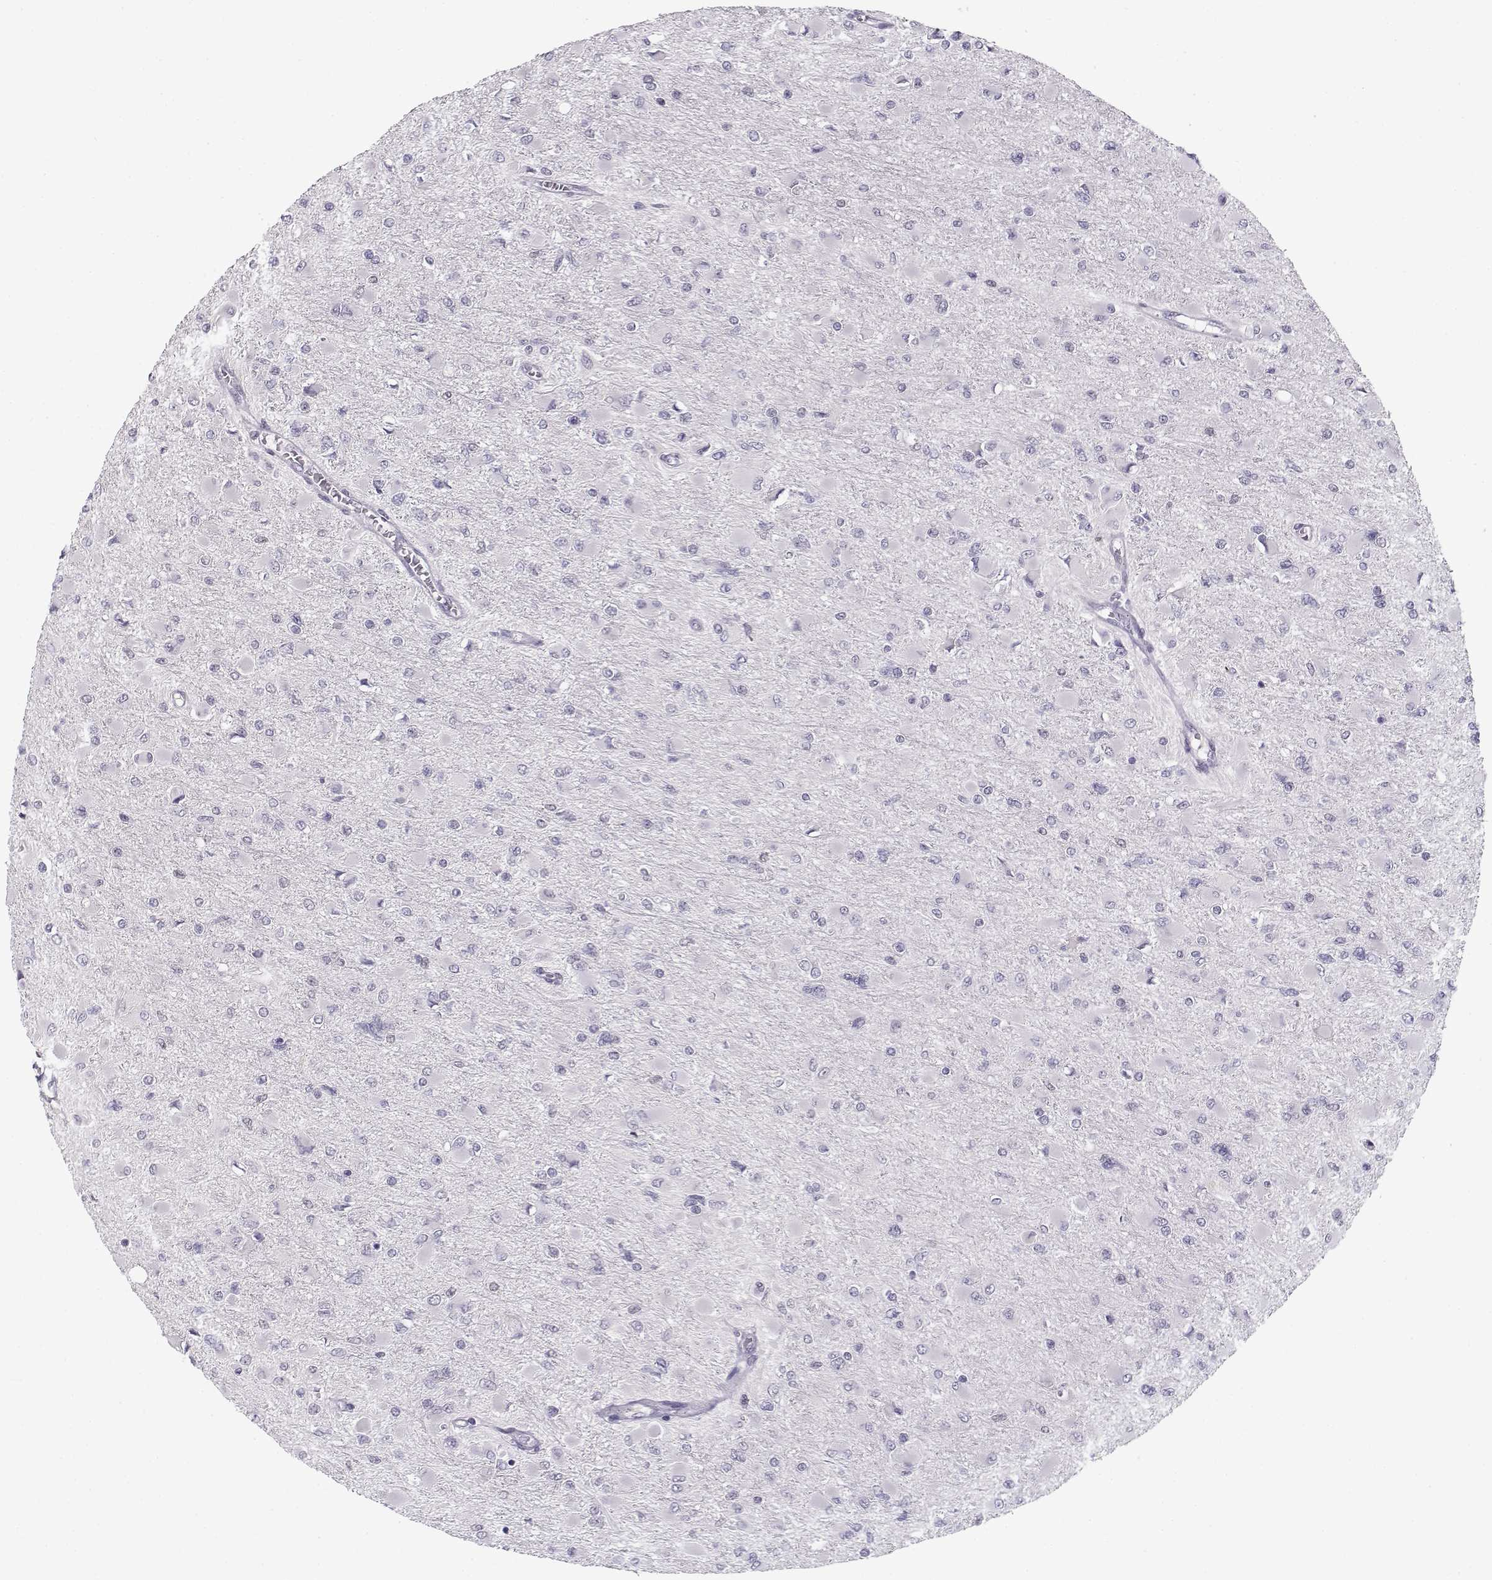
{"staining": {"intensity": "negative", "quantity": "none", "location": "none"}, "tissue": "glioma", "cell_type": "Tumor cells", "image_type": "cancer", "snomed": [{"axis": "morphology", "description": "Glioma, malignant, High grade"}, {"axis": "topography", "description": "Cerebral cortex"}], "caption": "Photomicrograph shows no protein expression in tumor cells of malignant glioma (high-grade) tissue.", "gene": "C16orf86", "patient": {"sex": "female", "age": 36}}